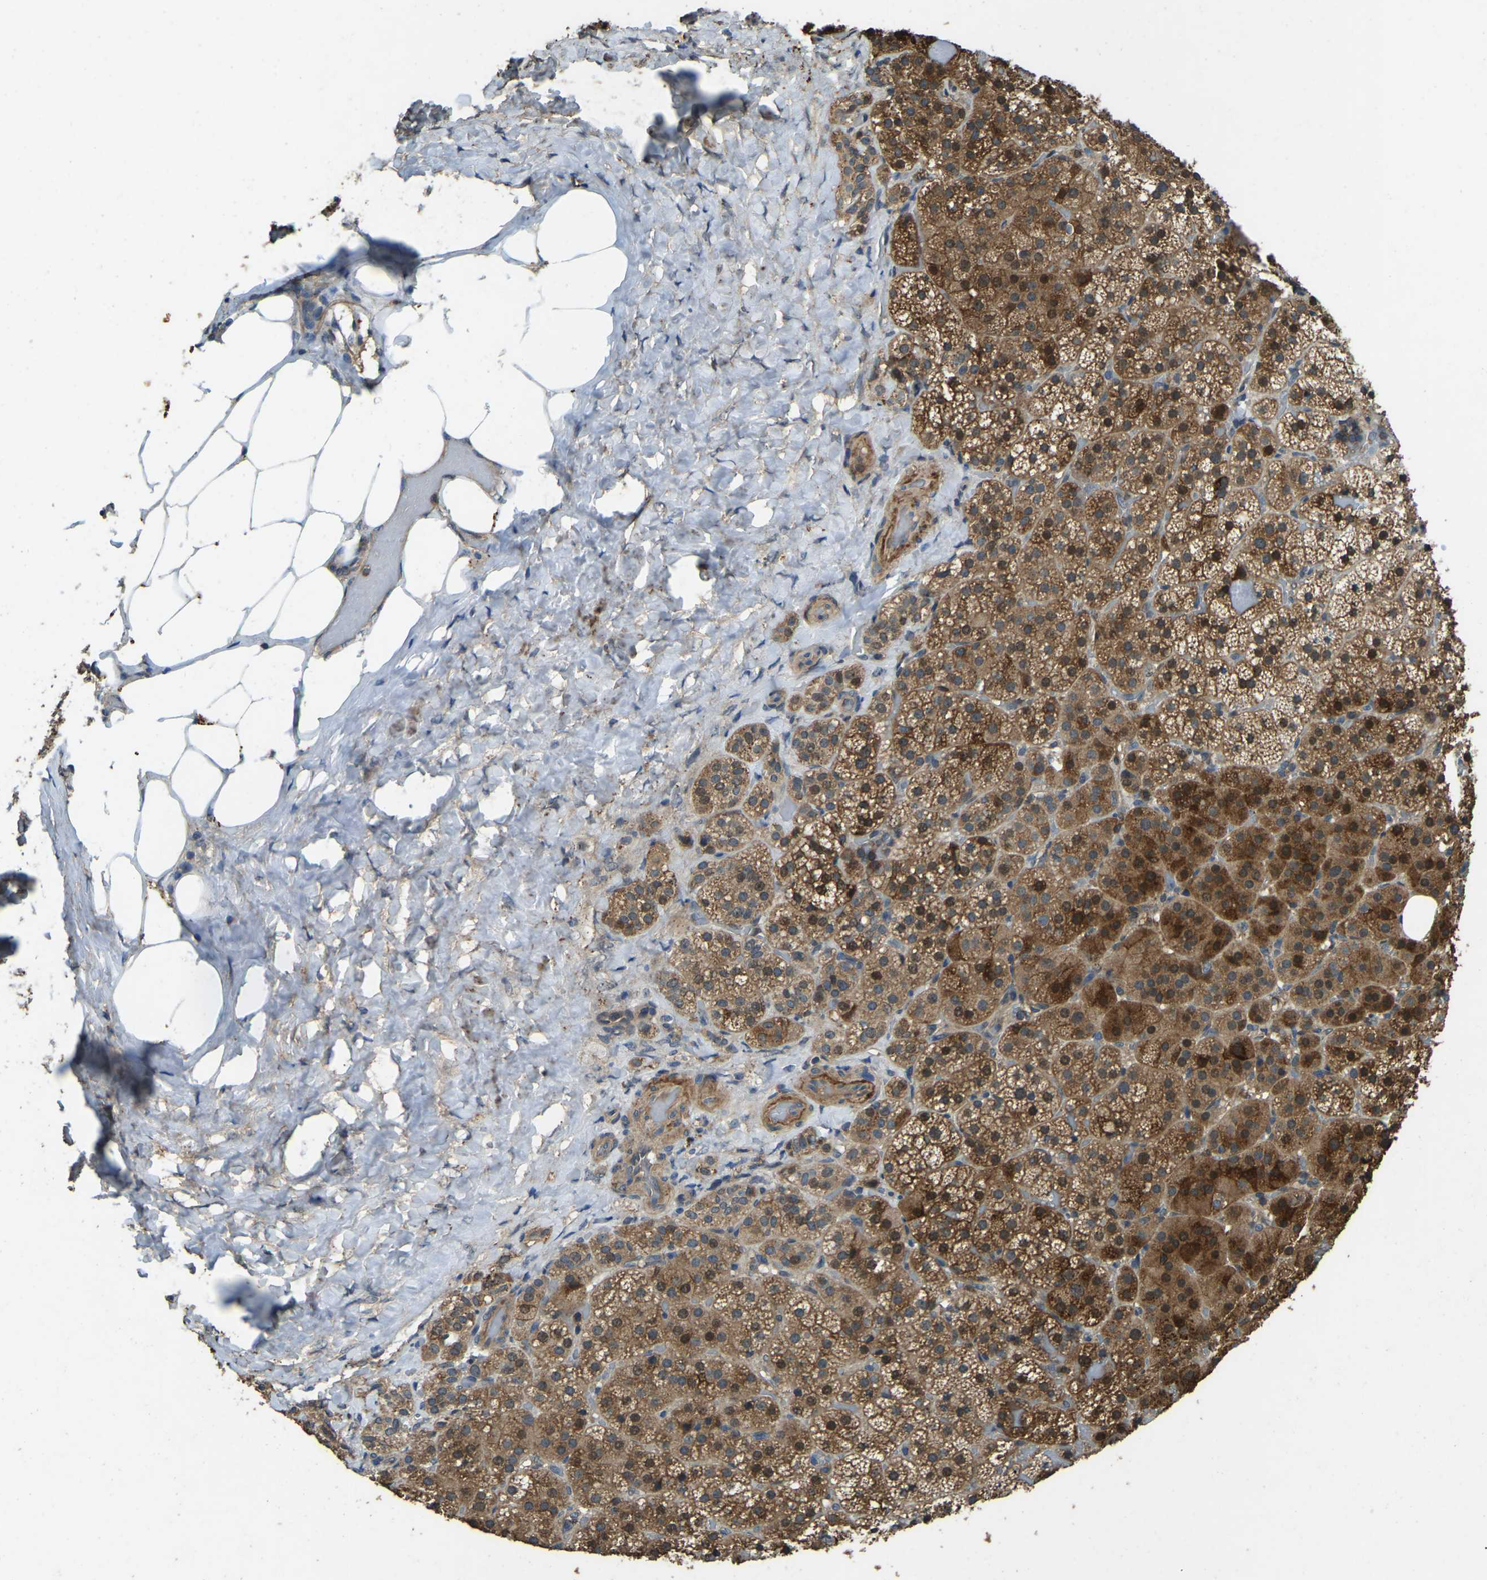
{"staining": {"intensity": "strong", "quantity": ">75%", "location": "cytoplasmic/membranous,nuclear"}, "tissue": "adrenal gland", "cell_type": "Glandular cells", "image_type": "normal", "snomed": [{"axis": "morphology", "description": "Normal tissue, NOS"}, {"axis": "topography", "description": "Adrenal gland"}], "caption": "Brown immunohistochemical staining in benign adrenal gland displays strong cytoplasmic/membranous,nuclear staining in approximately >75% of glandular cells. The staining was performed using DAB, with brown indicating positive protein expression. Nuclei are stained blue with hematoxylin.", "gene": "ATP8B1", "patient": {"sex": "female", "age": 59}}